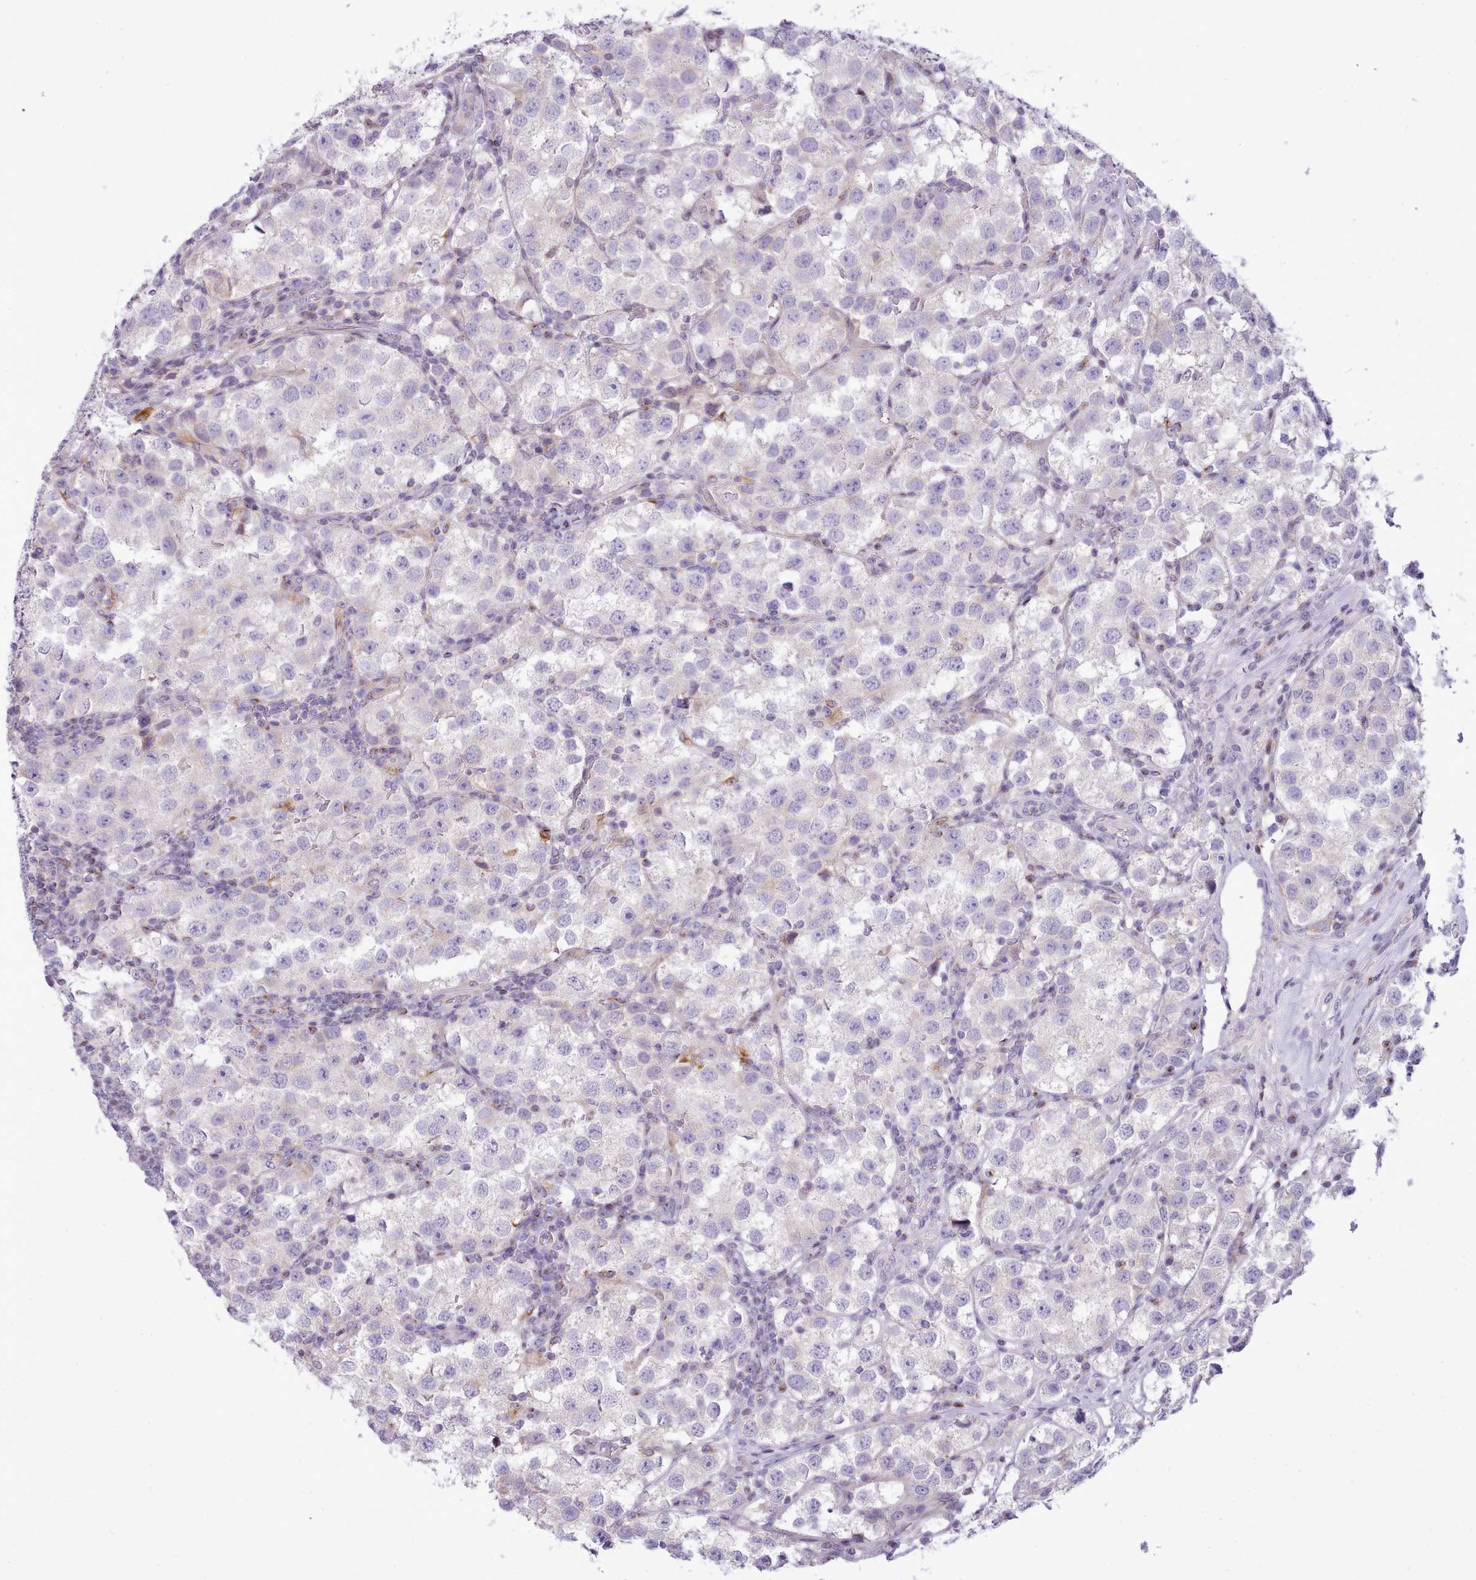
{"staining": {"intensity": "negative", "quantity": "none", "location": "none"}, "tissue": "testis cancer", "cell_type": "Tumor cells", "image_type": "cancer", "snomed": [{"axis": "morphology", "description": "Seminoma, NOS"}, {"axis": "topography", "description": "Testis"}], "caption": "Tumor cells are negative for brown protein staining in seminoma (testis).", "gene": "CYP2A13", "patient": {"sex": "male", "age": 37}}